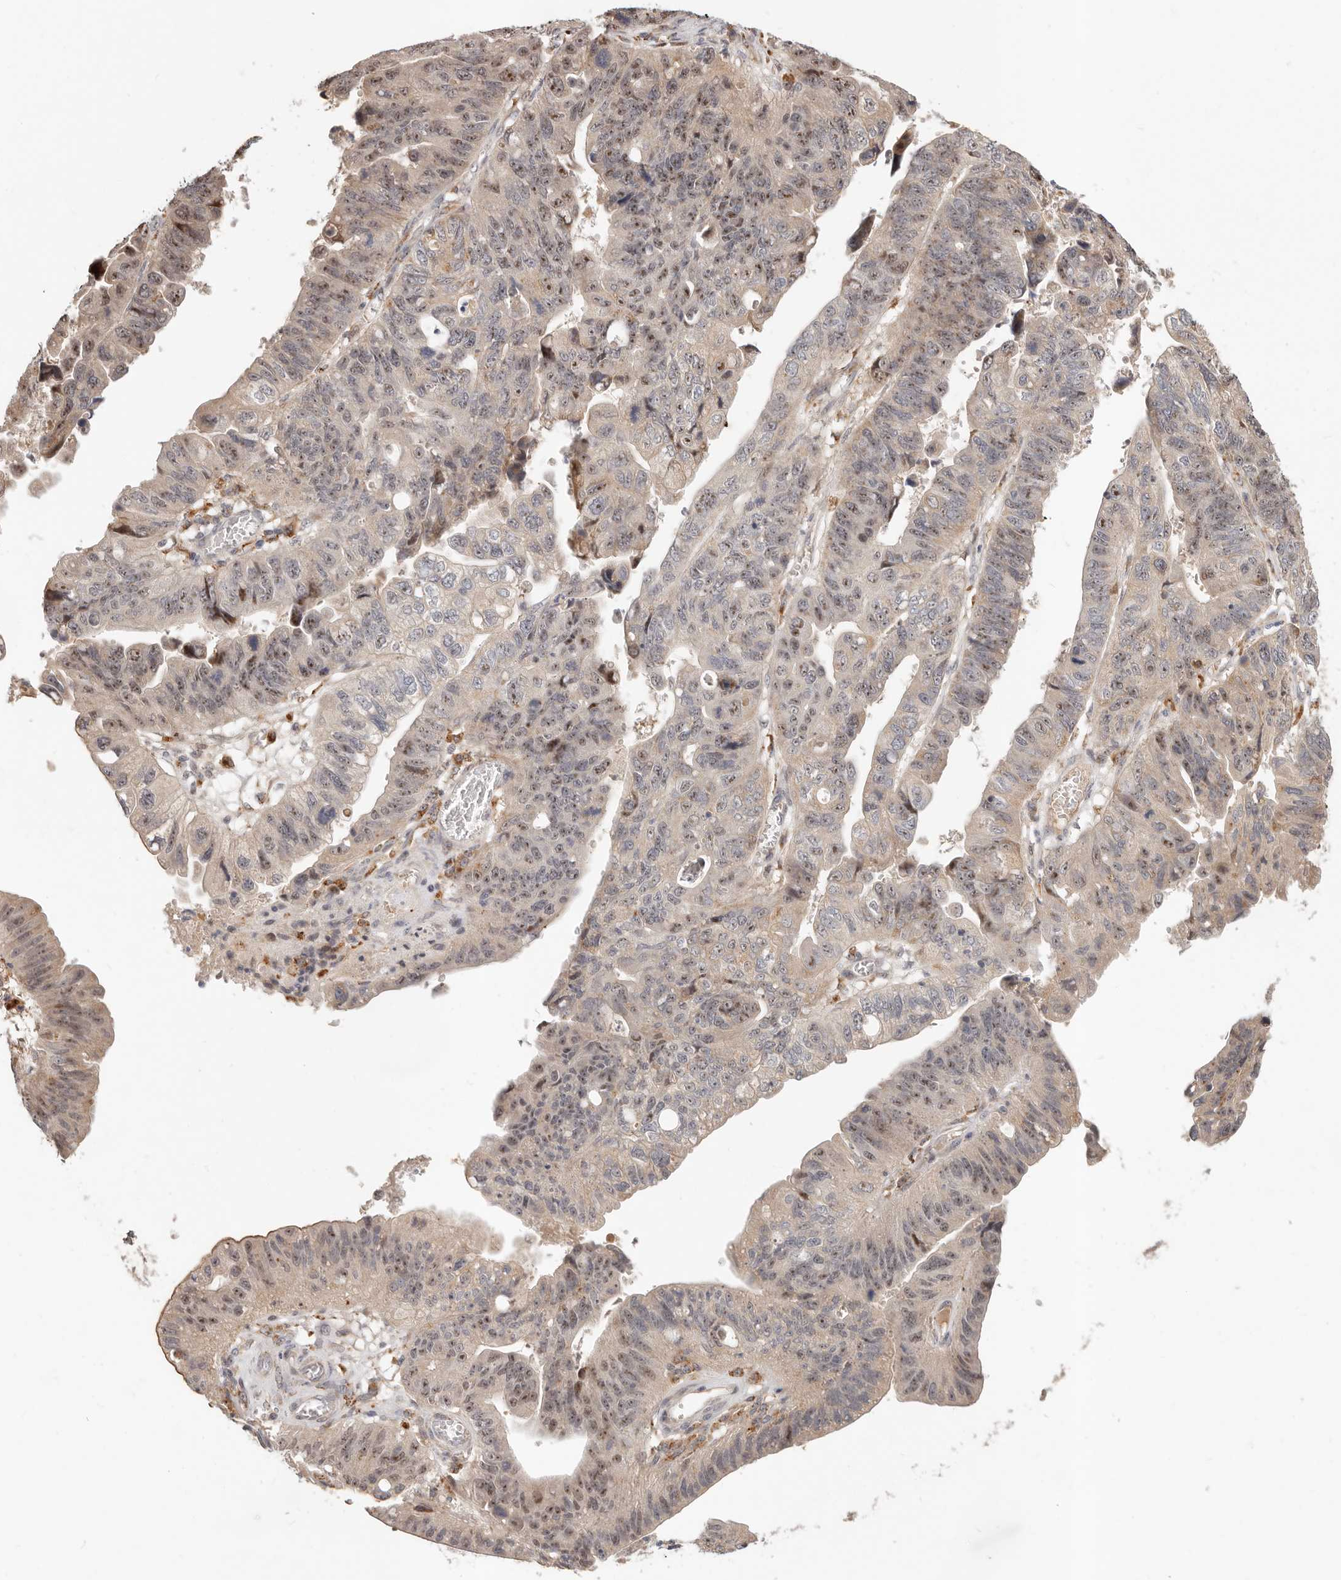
{"staining": {"intensity": "moderate", "quantity": ">75%", "location": "nuclear"}, "tissue": "stomach cancer", "cell_type": "Tumor cells", "image_type": "cancer", "snomed": [{"axis": "morphology", "description": "Adenocarcinoma, NOS"}, {"axis": "topography", "description": "Stomach"}], "caption": "Immunohistochemistry histopathology image of neoplastic tissue: stomach cancer (adenocarcinoma) stained using IHC shows medium levels of moderate protein expression localized specifically in the nuclear of tumor cells, appearing as a nuclear brown color.", "gene": "ZRANB1", "patient": {"sex": "male", "age": 59}}